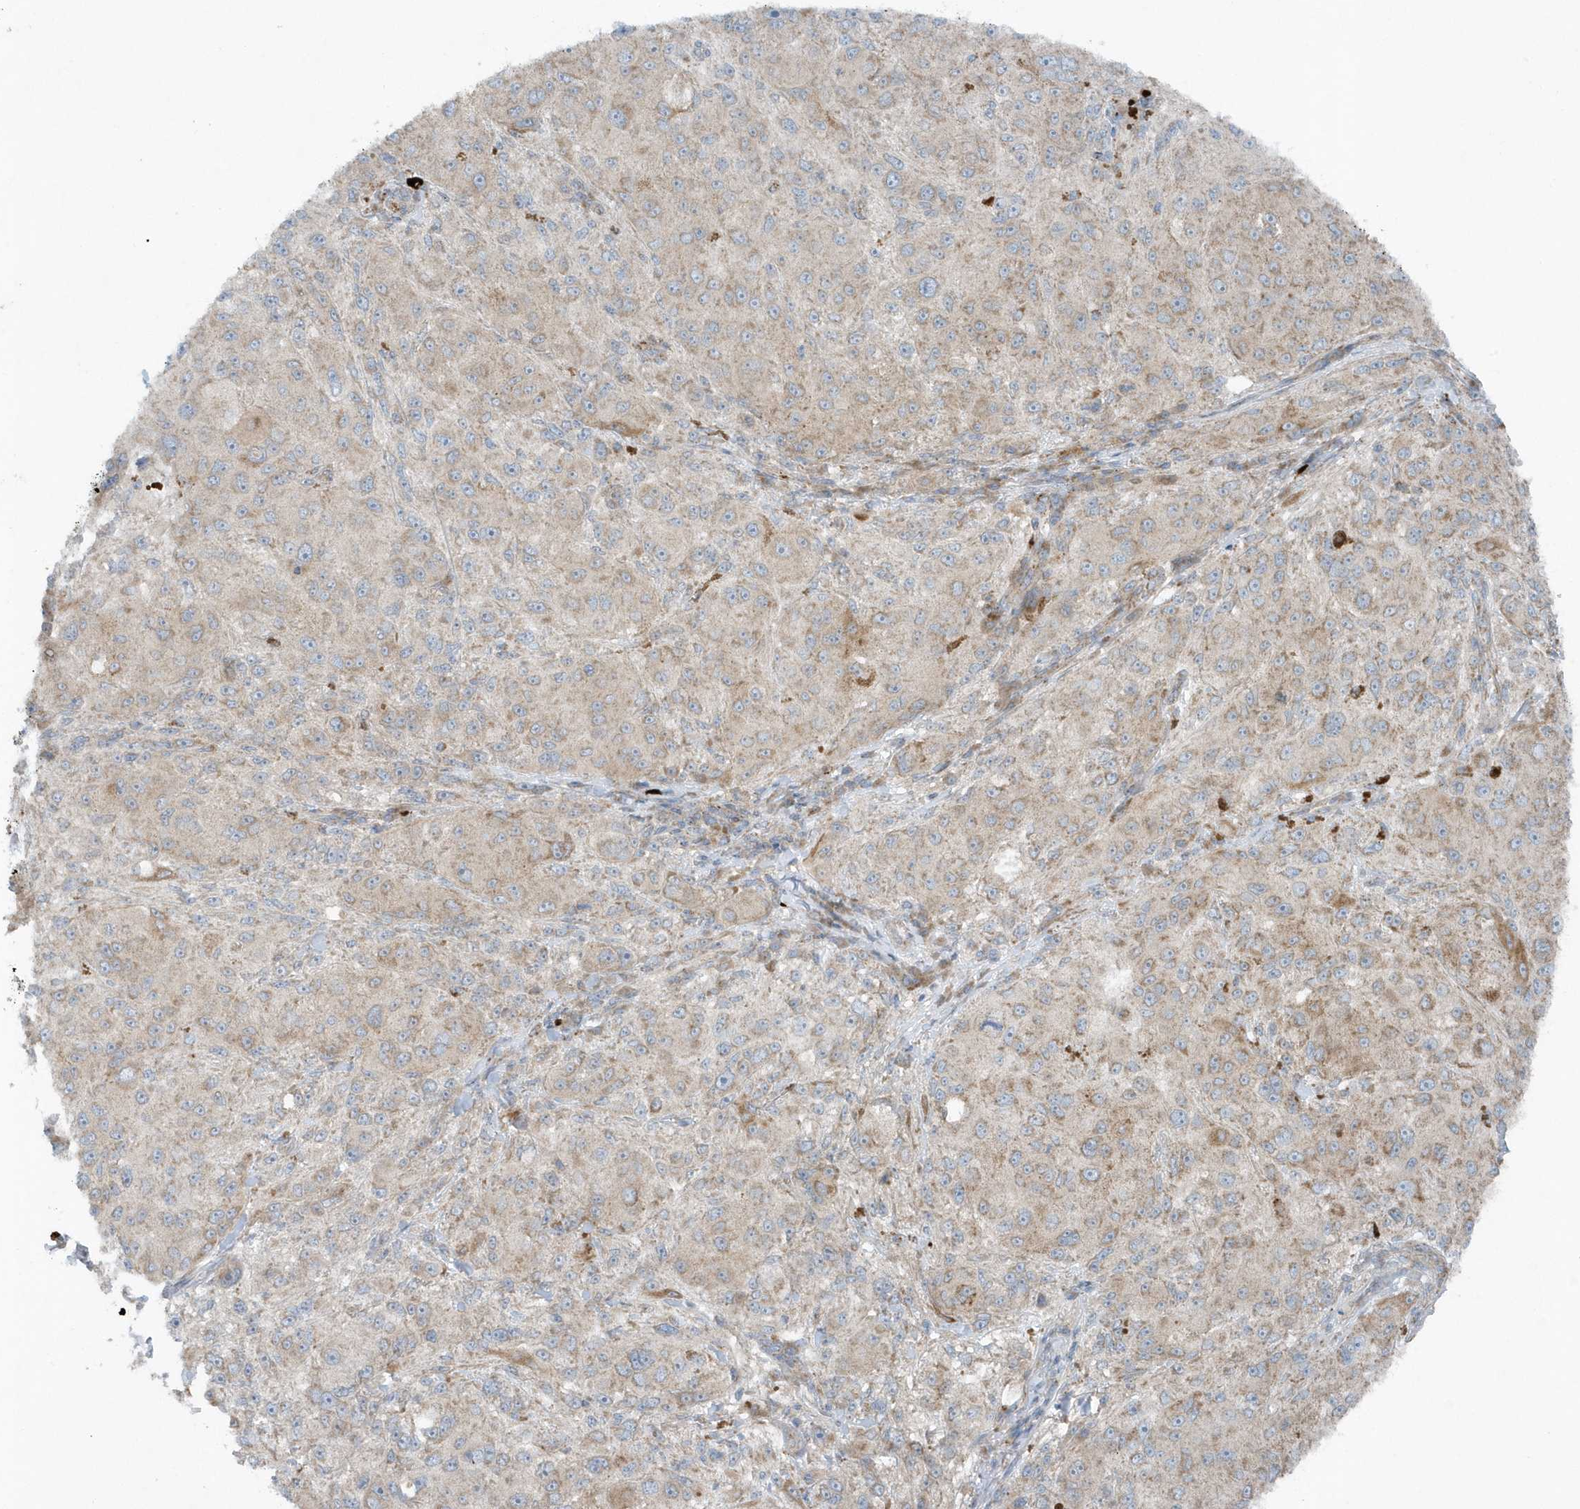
{"staining": {"intensity": "weak", "quantity": ">75%", "location": "cytoplasmic/membranous"}, "tissue": "melanoma", "cell_type": "Tumor cells", "image_type": "cancer", "snomed": [{"axis": "morphology", "description": "Necrosis, NOS"}, {"axis": "morphology", "description": "Malignant melanoma, NOS"}, {"axis": "topography", "description": "Skin"}], "caption": "Melanoma stained with a protein marker displays weak staining in tumor cells.", "gene": "SLC38A2", "patient": {"sex": "female", "age": 87}}